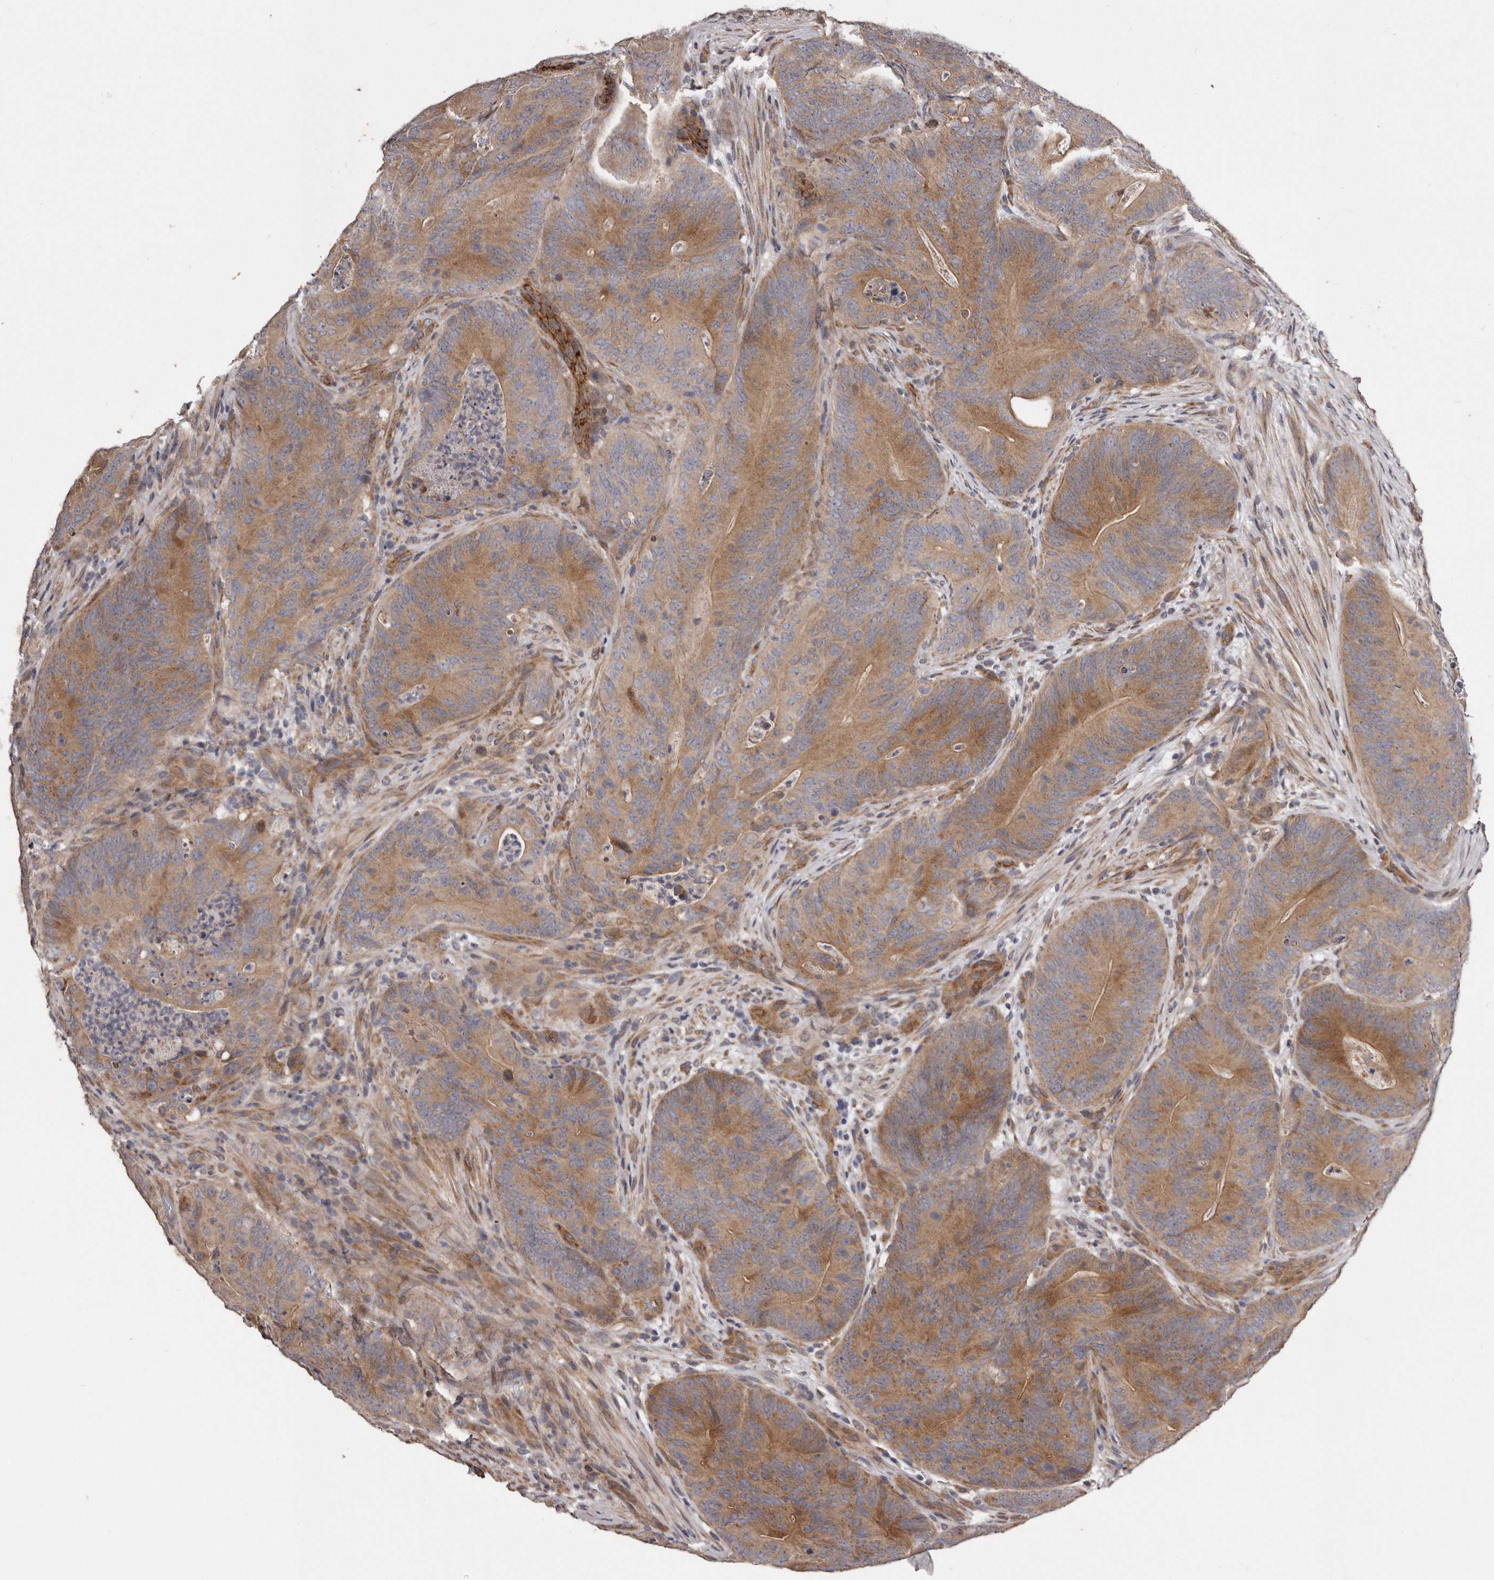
{"staining": {"intensity": "moderate", "quantity": ">75%", "location": "cytoplasmic/membranous"}, "tissue": "colorectal cancer", "cell_type": "Tumor cells", "image_type": "cancer", "snomed": [{"axis": "morphology", "description": "Normal tissue, NOS"}, {"axis": "topography", "description": "Colon"}], "caption": "Colorectal cancer stained for a protein (brown) exhibits moderate cytoplasmic/membranous positive staining in about >75% of tumor cells.", "gene": "ARMCX1", "patient": {"sex": "female", "age": 82}}